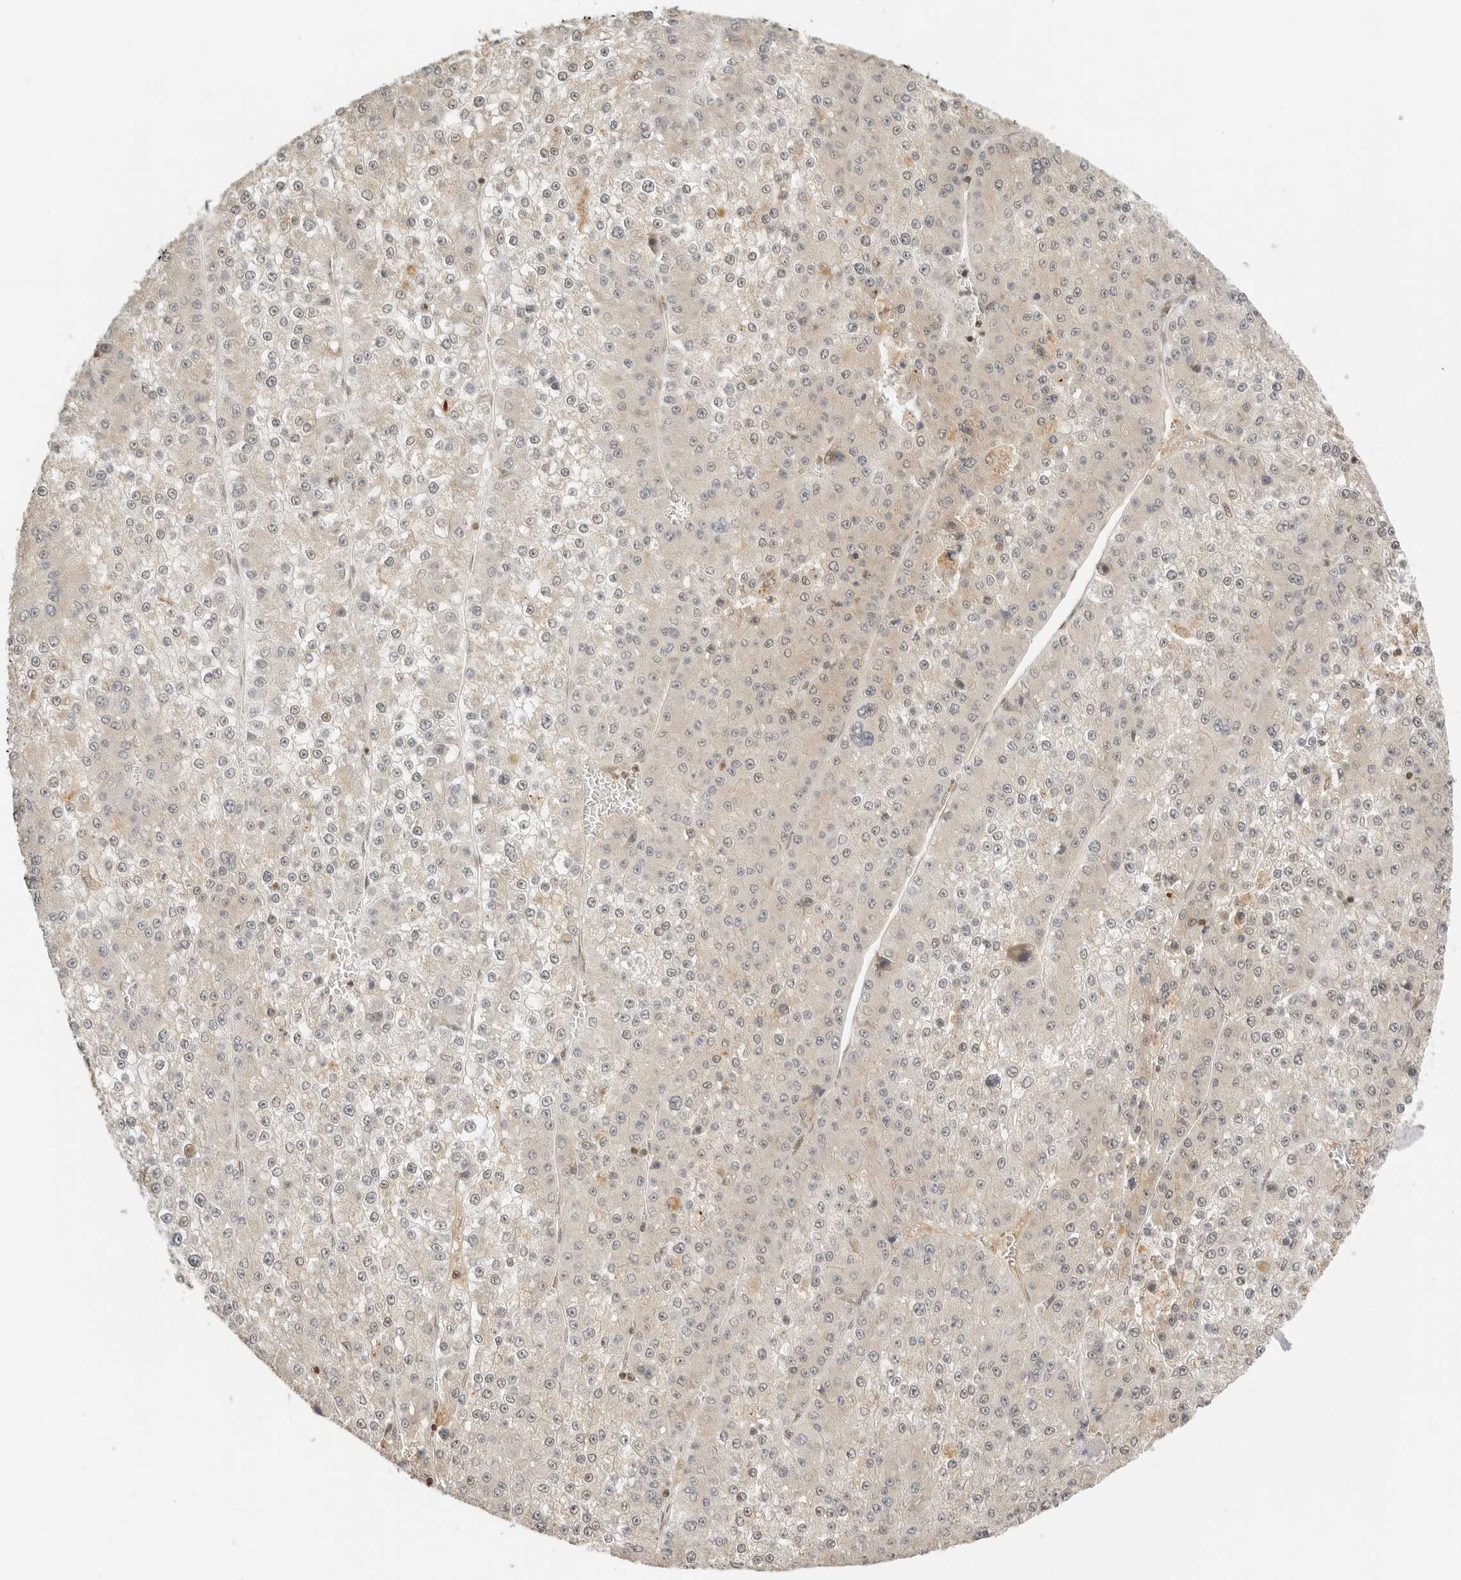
{"staining": {"intensity": "negative", "quantity": "none", "location": "none"}, "tissue": "liver cancer", "cell_type": "Tumor cells", "image_type": "cancer", "snomed": [{"axis": "morphology", "description": "Carcinoma, Hepatocellular, NOS"}, {"axis": "topography", "description": "Liver"}], "caption": "This is a micrograph of IHC staining of liver hepatocellular carcinoma, which shows no expression in tumor cells. The staining is performed using DAB brown chromogen with nuclei counter-stained in using hematoxylin.", "gene": "POLH", "patient": {"sex": "female", "age": 73}}